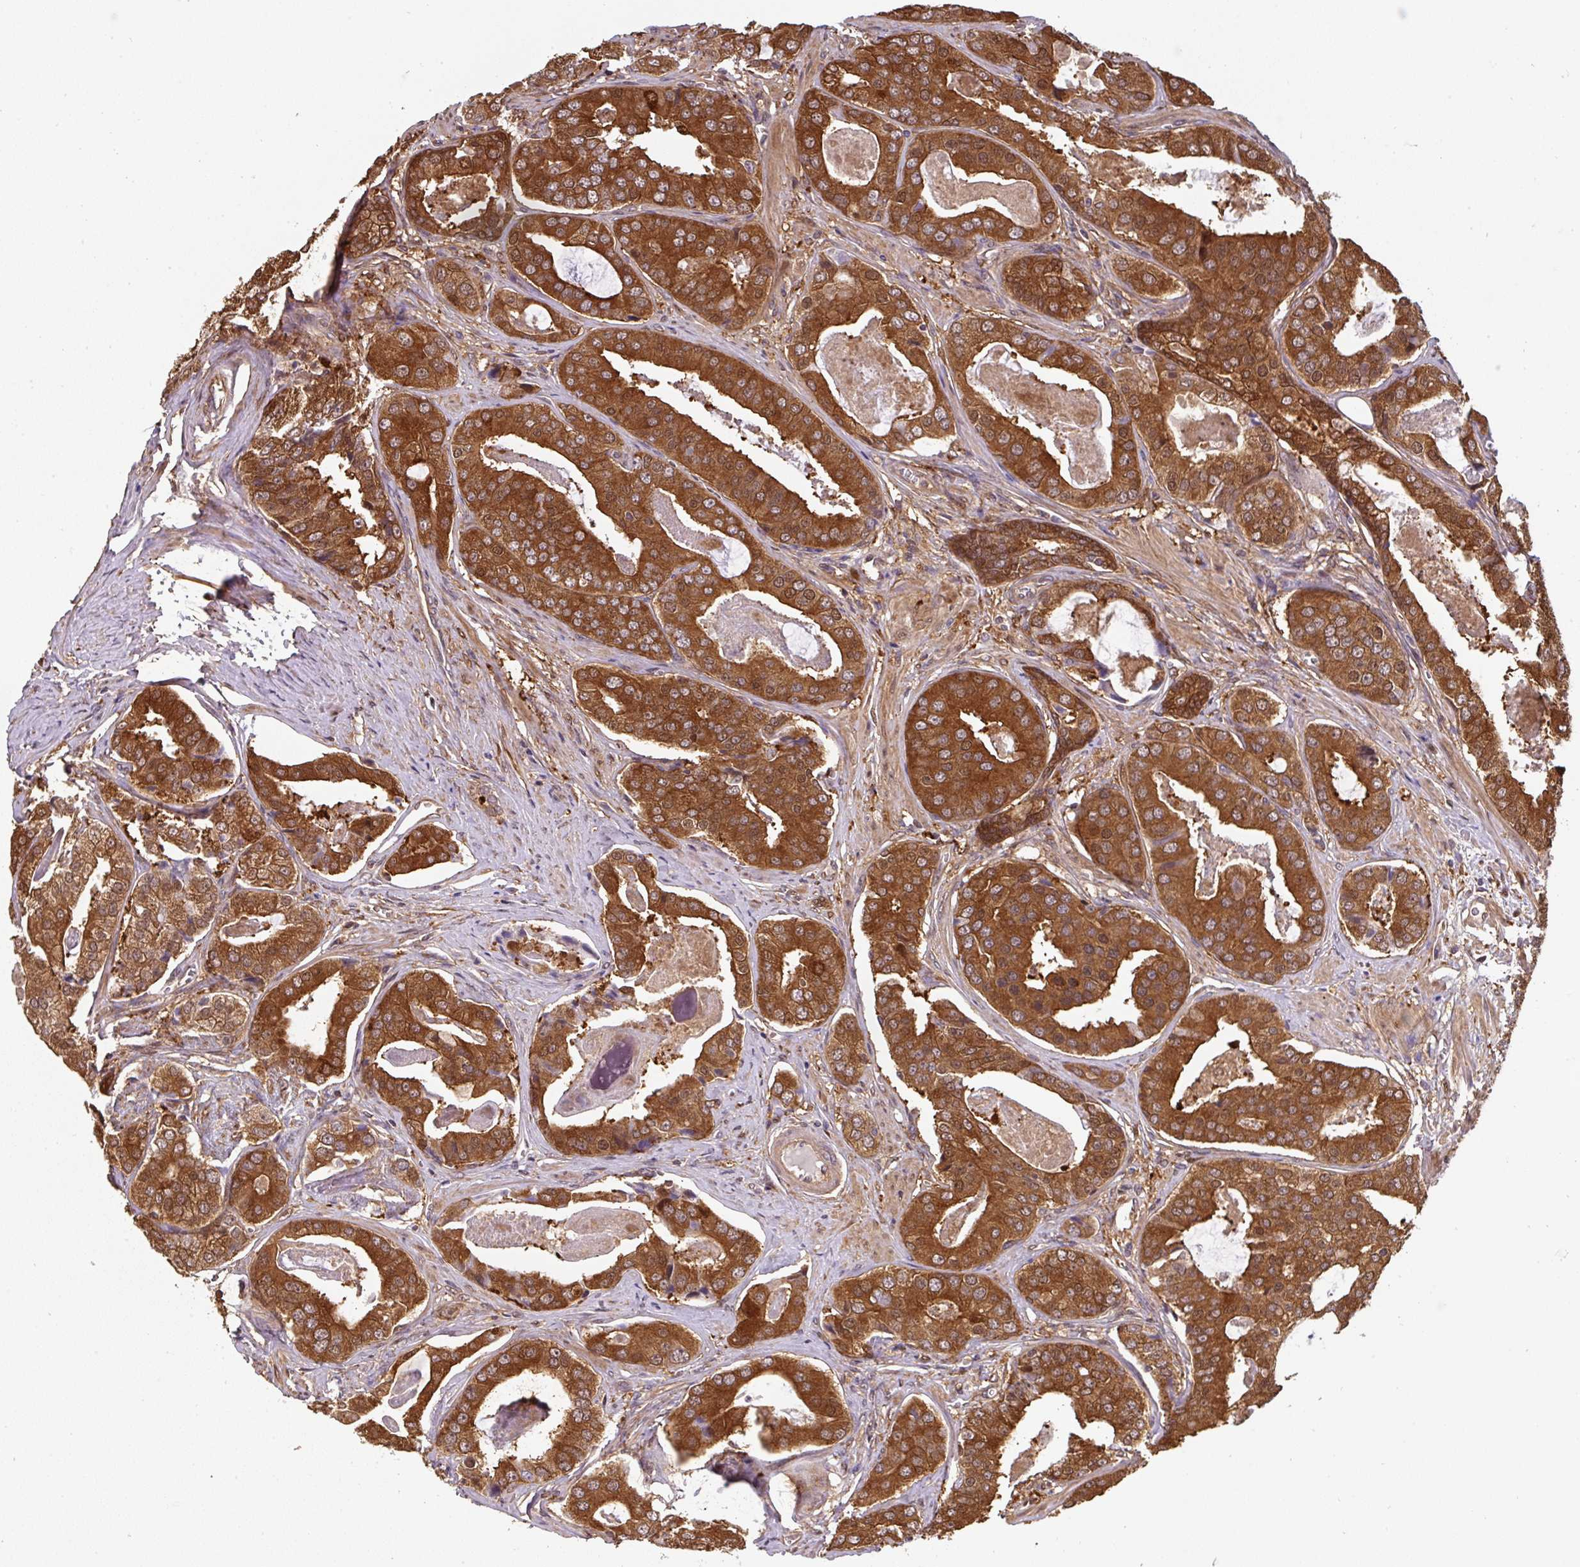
{"staining": {"intensity": "strong", "quantity": ">75%", "location": "cytoplasmic/membranous"}, "tissue": "prostate cancer", "cell_type": "Tumor cells", "image_type": "cancer", "snomed": [{"axis": "morphology", "description": "Adenocarcinoma, High grade"}, {"axis": "topography", "description": "Prostate"}], "caption": "A brown stain highlights strong cytoplasmic/membranous expression of a protein in prostate cancer tumor cells.", "gene": "ST13", "patient": {"sex": "male", "age": 71}}